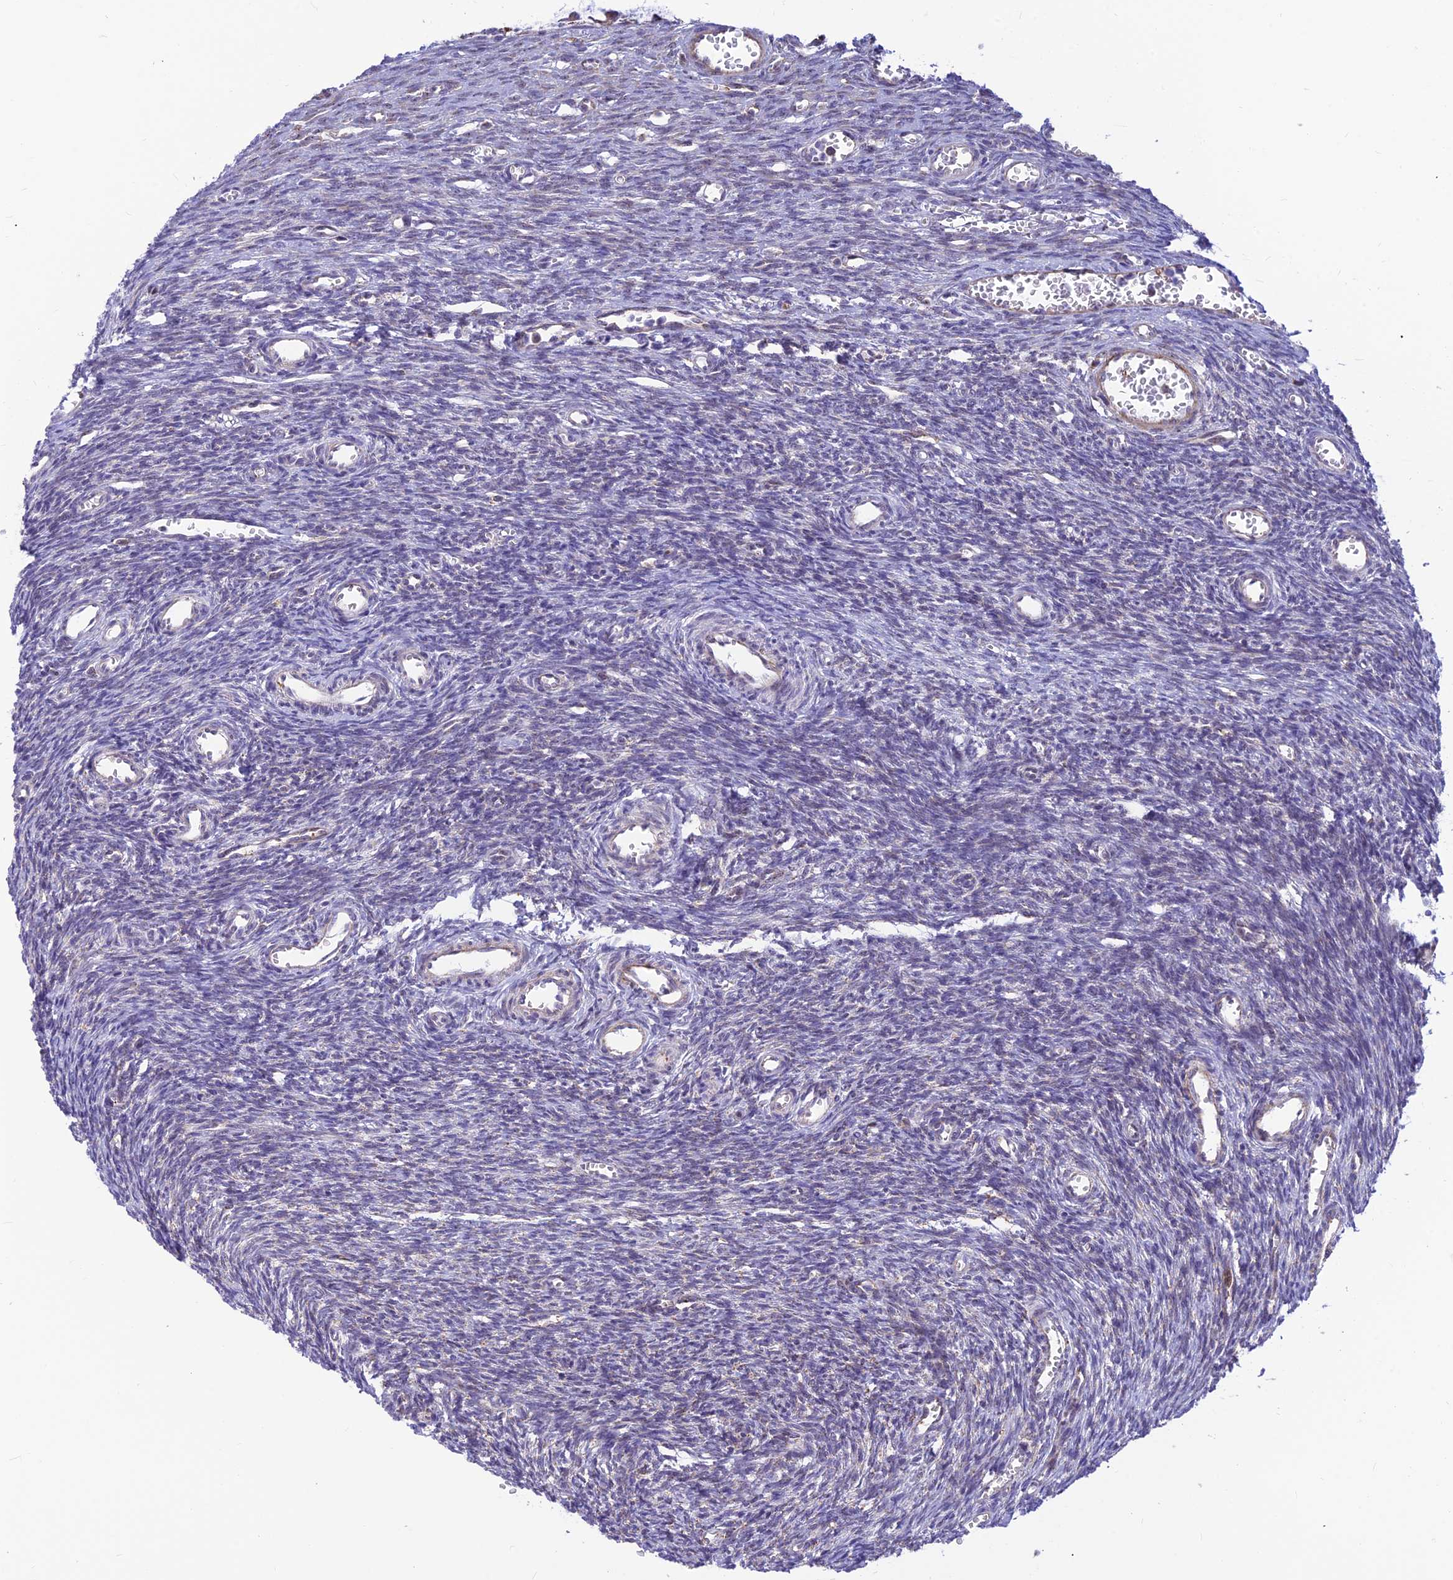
{"staining": {"intensity": "negative", "quantity": "none", "location": "none"}, "tissue": "ovary", "cell_type": "Ovarian stroma cells", "image_type": "normal", "snomed": [{"axis": "morphology", "description": "Normal tissue, NOS"}, {"axis": "topography", "description": "Ovary"}], "caption": "High power microscopy image of an immunohistochemistry (IHC) image of unremarkable ovary, revealing no significant positivity in ovarian stroma cells.", "gene": "POLR1G", "patient": {"sex": "female", "age": 39}}